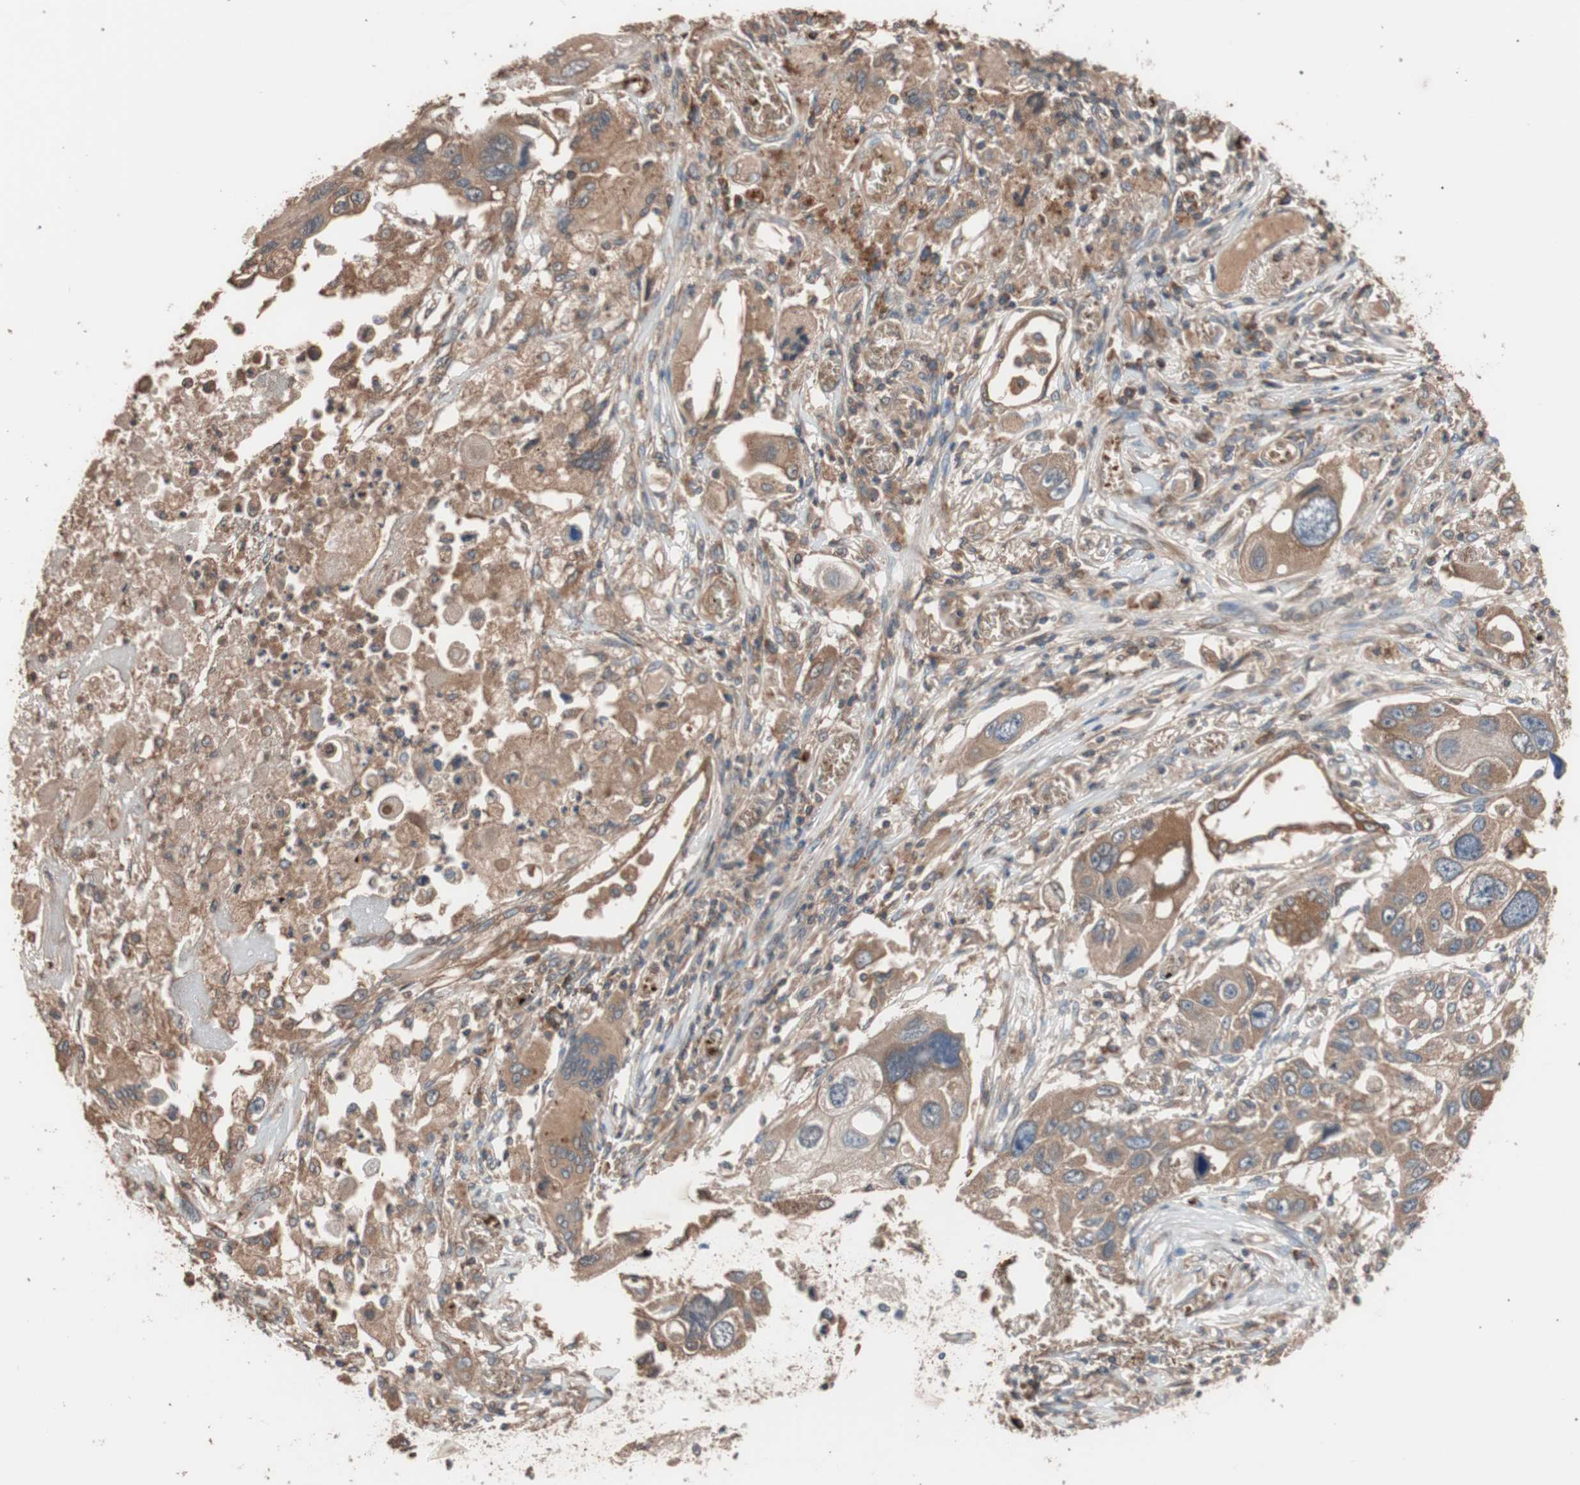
{"staining": {"intensity": "moderate", "quantity": ">75%", "location": "cytoplasmic/membranous"}, "tissue": "lung cancer", "cell_type": "Tumor cells", "image_type": "cancer", "snomed": [{"axis": "morphology", "description": "Squamous cell carcinoma, NOS"}, {"axis": "topography", "description": "Lung"}], "caption": "Brown immunohistochemical staining in lung cancer displays moderate cytoplasmic/membranous expression in about >75% of tumor cells. (brown staining indicates protein expression, while blue staining denotes nuclei).", "gene": "GLYCTK", "patient": {"sex": "male", "age": 71}}